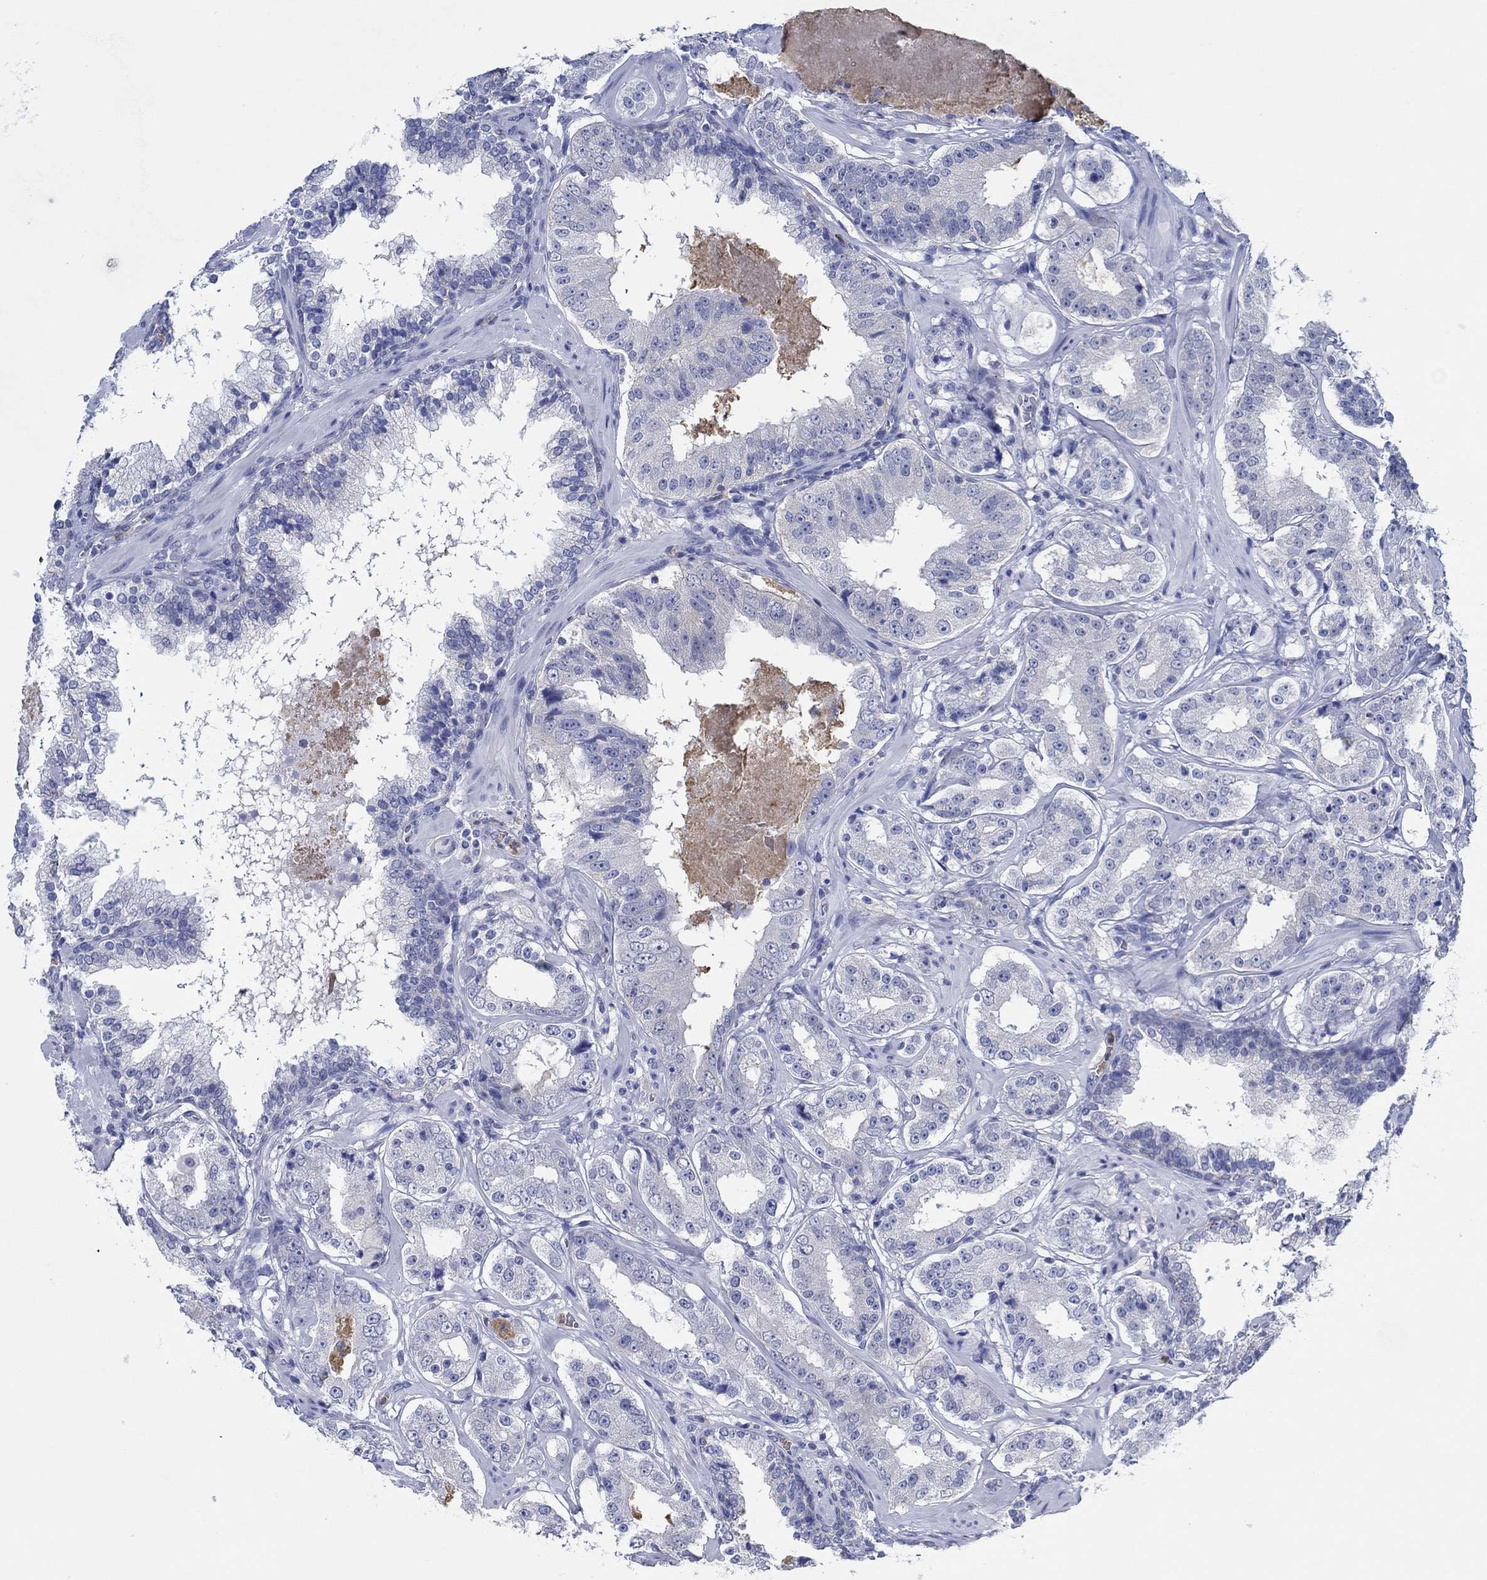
{"staining": {"intensity": "negative", "quantity": "none", "location": "none"}, "tissue": "prostate cancer", "cell_type": "Tumor cells", "image_type": "cancer", "snomed": [{"axis": "morphology", "description": "Adenocarcinoma, Low grade"}, {"axis": "topography", "description": "Prostate"}], "caption": "Tumor cells are negative for brown protein staining in prostate cancer (adenocarcinoma (low-grade)).", "gene": "ZNF671", "patient": {"sex": "male", "age": 60}}